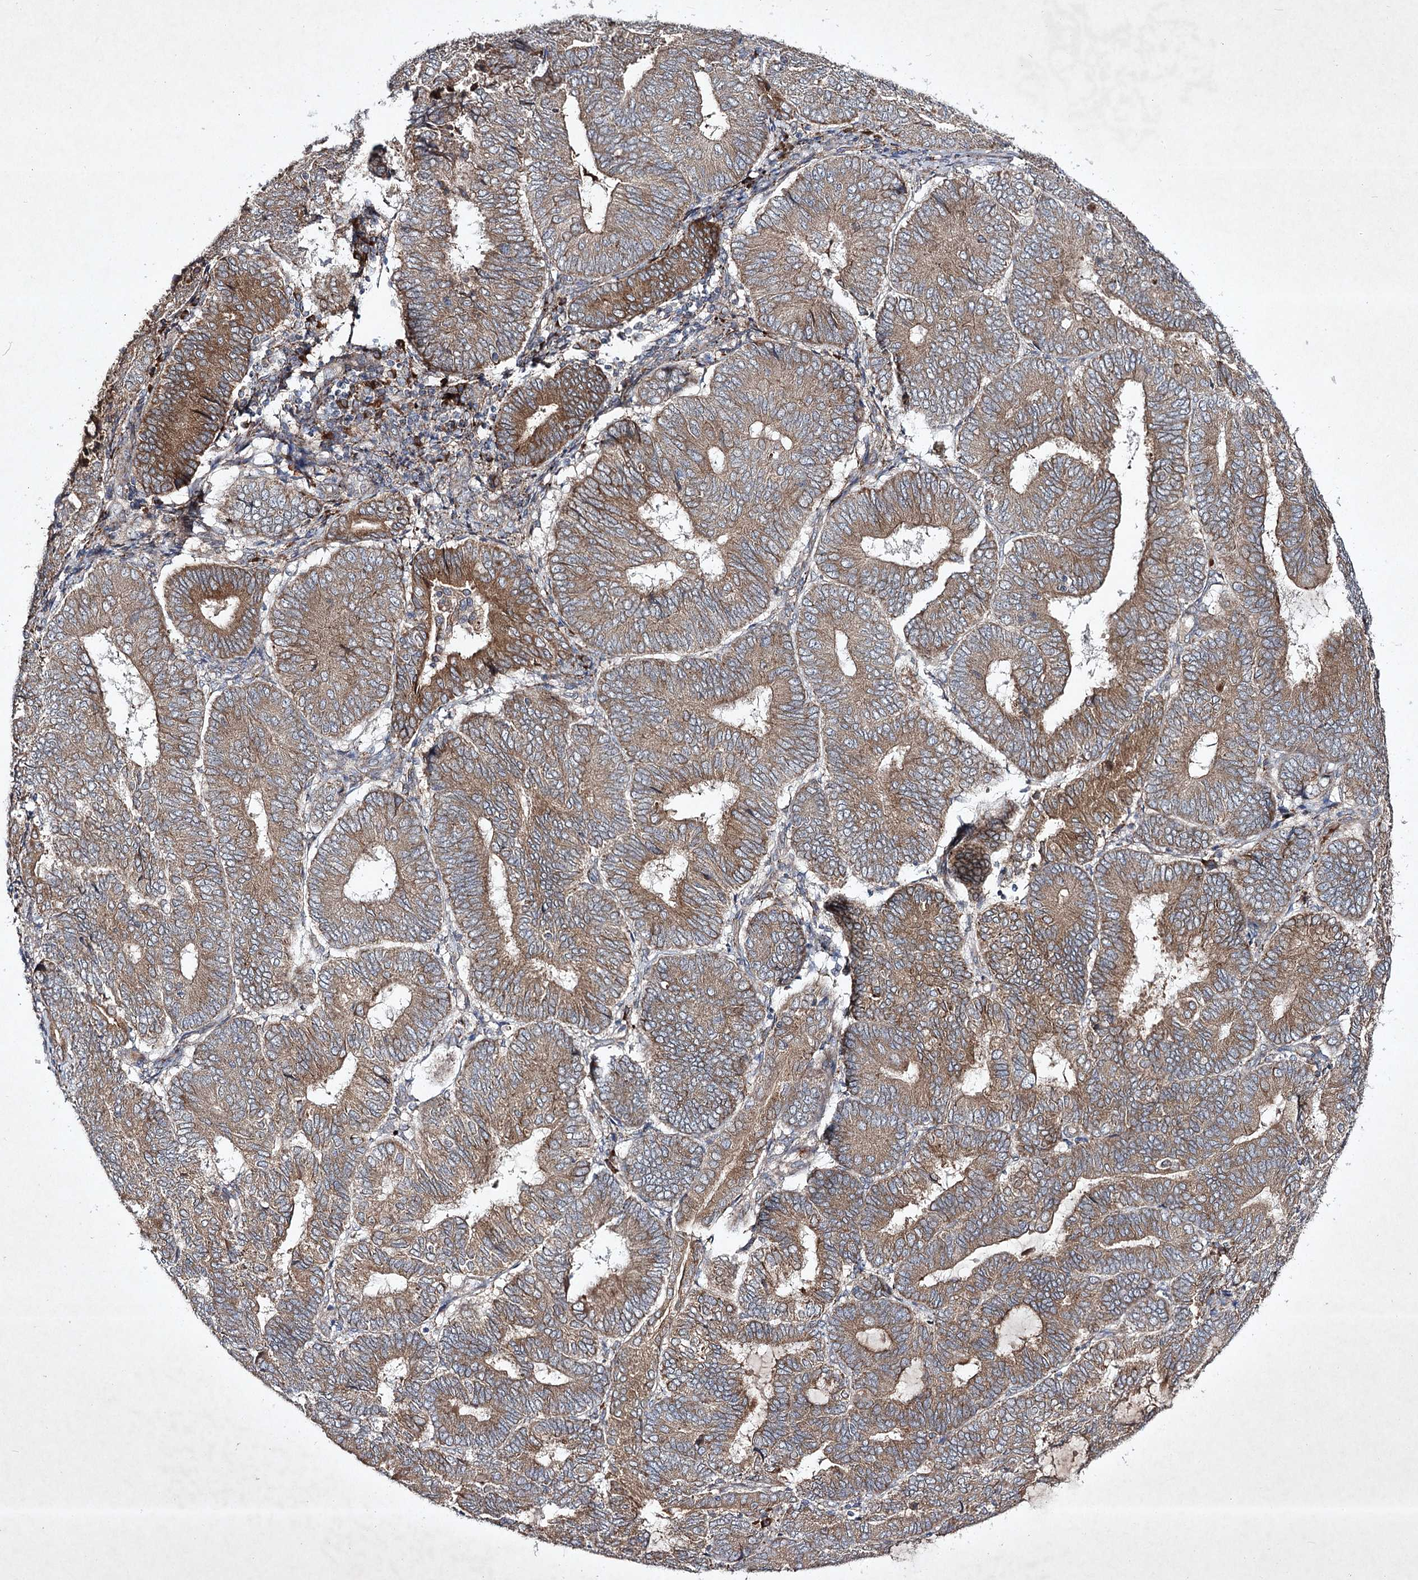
{"staining": {"intensity": "moderate", "quantity": ">75%", "location": "cytoplasmic/membranous"}, "tissue": "endometrial cancer", "cell_type": "Tumor cells", "image_type": "cancer", "snomed": [{"axis": "morphology", "description": "Adenocarcinoma, NOS"}, {"axis": "topography", "description": "Endometrium"}], "caption": "Immunohistochemistry histopathology image of endometrial cancer (adenocarcinoma) stained for a protein (brown), which reveals medium levels of moderate cytoplasmic/membranous expression in about >75% of tumor cells.", "gene": "ALG9", "patient": {"sex": "female", "age": 81}}